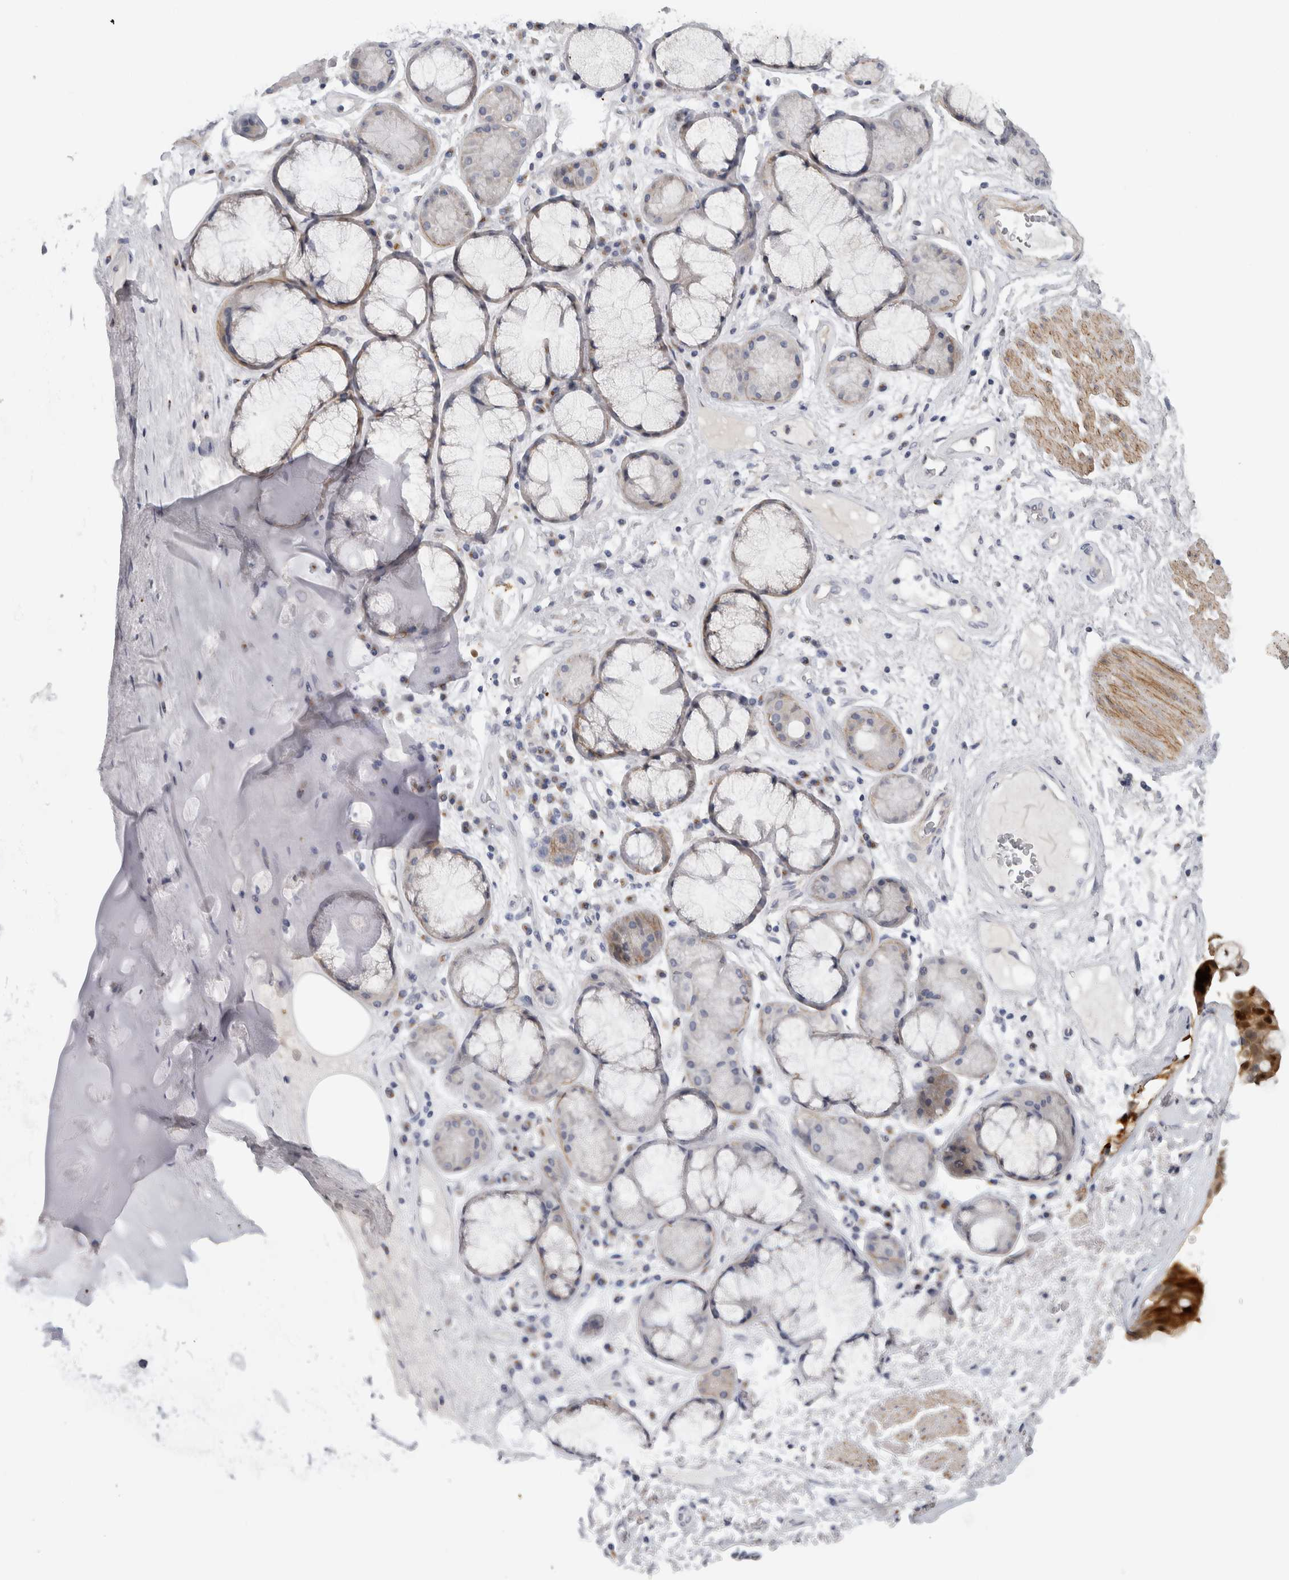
{"staining": {"intensity": "negative", "quantity": "none", "location": "none"}, "tissue": "adipose tissue", "cell_type": "Adipocytes", "image_type": "normal", "snomed": [{"axis": "morphology", "description": "Normal tissue, NOS"}, {"axis": "topography", "description": "Bronchus"}], "caption": "This is an immunohistochemistry photomicrograph of benign human adipose tissue. There is no positivity in adipocytes.", "gene": "MGAT1", "patient": {"sex": "male", "age": 66}}